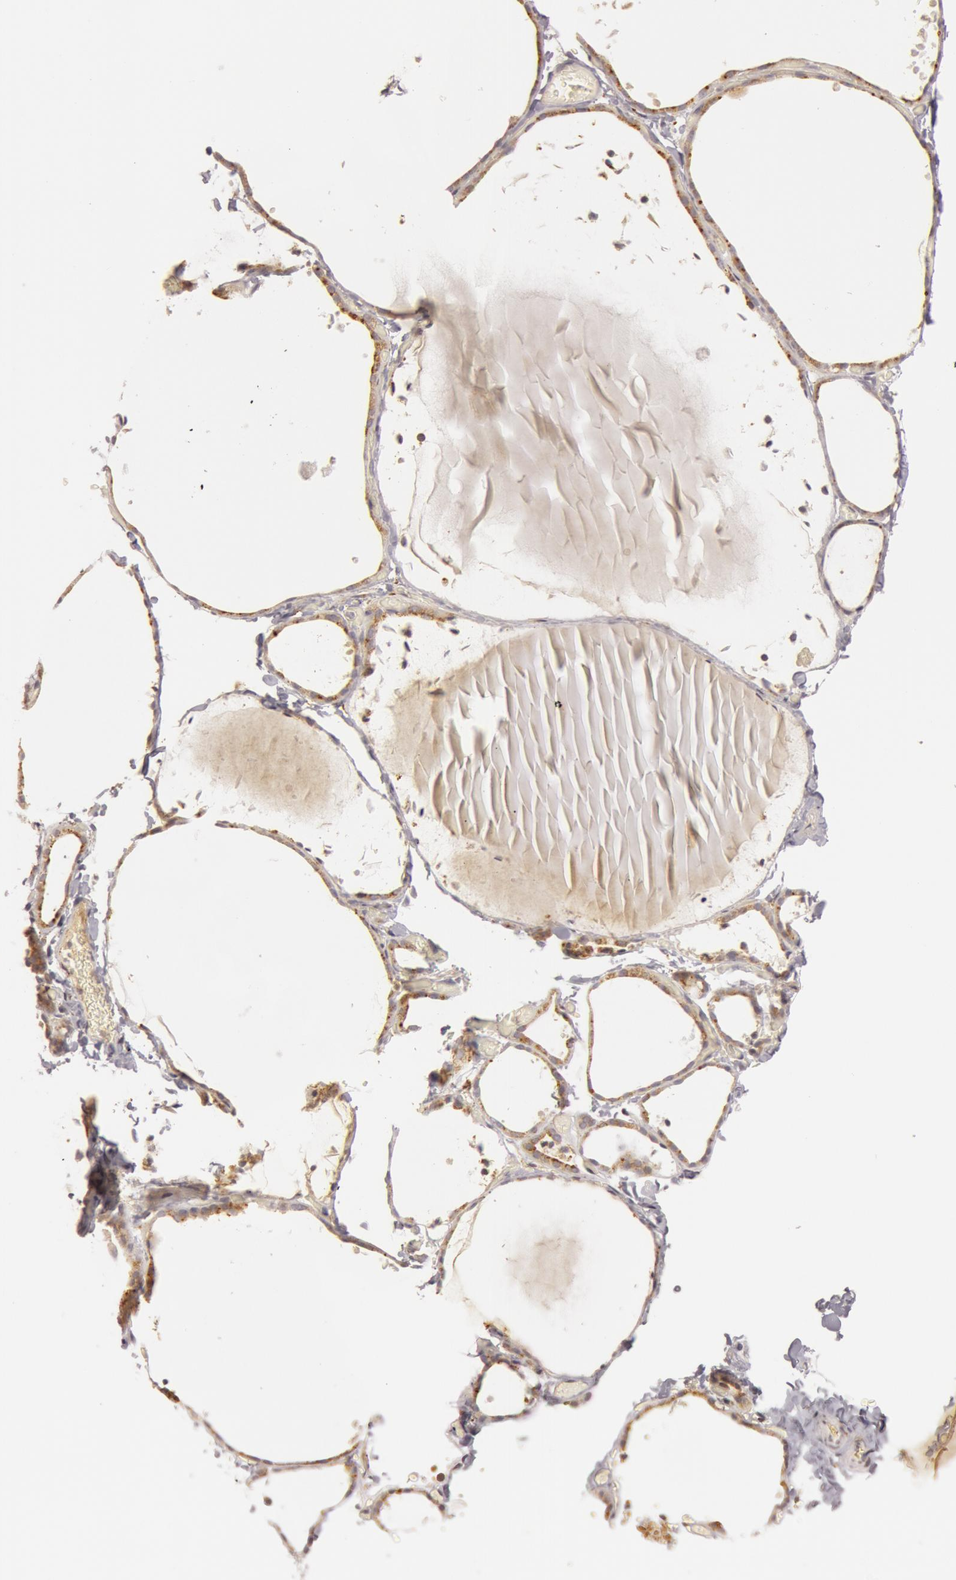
{"staining": {"intensity": "weak", "quantity": "25%-75%", "location": "cytoplasmic/membranous"}, "tissue": "thyroid gland", "cell_type": "Glandular cells", "image_type": "normal", "snomed": [{"axis": "morphology", "description": "Normal tissue, NOS"}, {"axis": "topography", "description": "Thyroid gland"}], "caption": "Immunohistochemistry (IHC) (DAB (3,3'-diaminobenzidine)) staining of normal human thyroid gland displays weak cytoplasmic/membranous protein positivity in approximately 25%-75% of glandular cells.", "gene": "C7", "patient": {"sex": "female", "age": 22}}